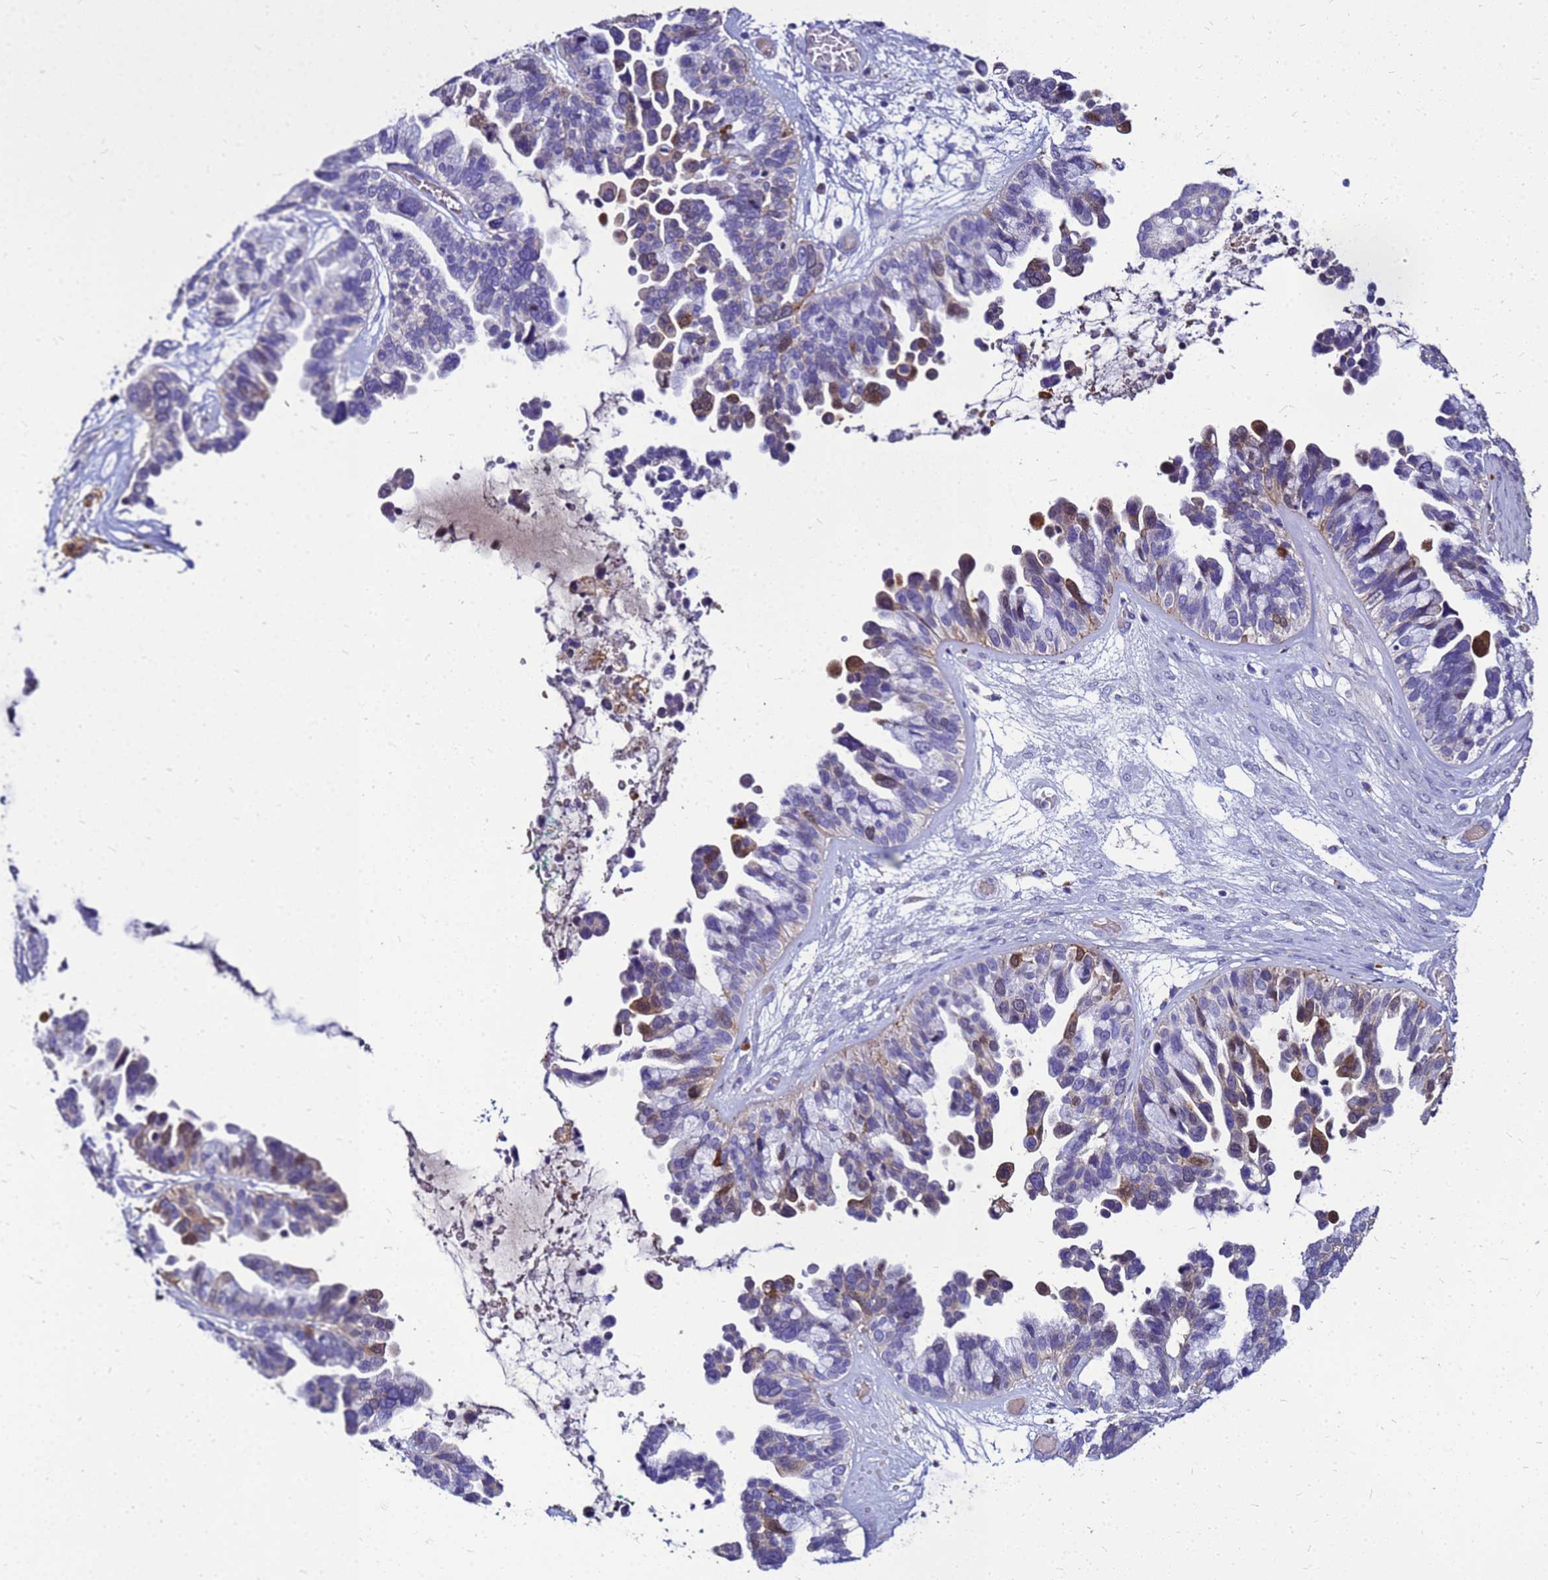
{"staining": {"intensity": "moderate", "quantity": "<25%", "location": "nuclear"}, "tissue": "ovarian cancer", "cell_type": "Tumor cells", "image_type": "cancer", "snomed": [{"axis": "morphology", "description": "Cystadenocarcinoma, serous, NOS"}, {"axis": "topography", "description": "Ovary"}], "caption": "IHC (DAB) staining of human ovarian serous cystadenocarcinoma demonstrates moderate nuclear protein staining in approximately <25% of tumor cells.", "gene": "S100A2", "patient": {"sex": "female", "age": 56}}